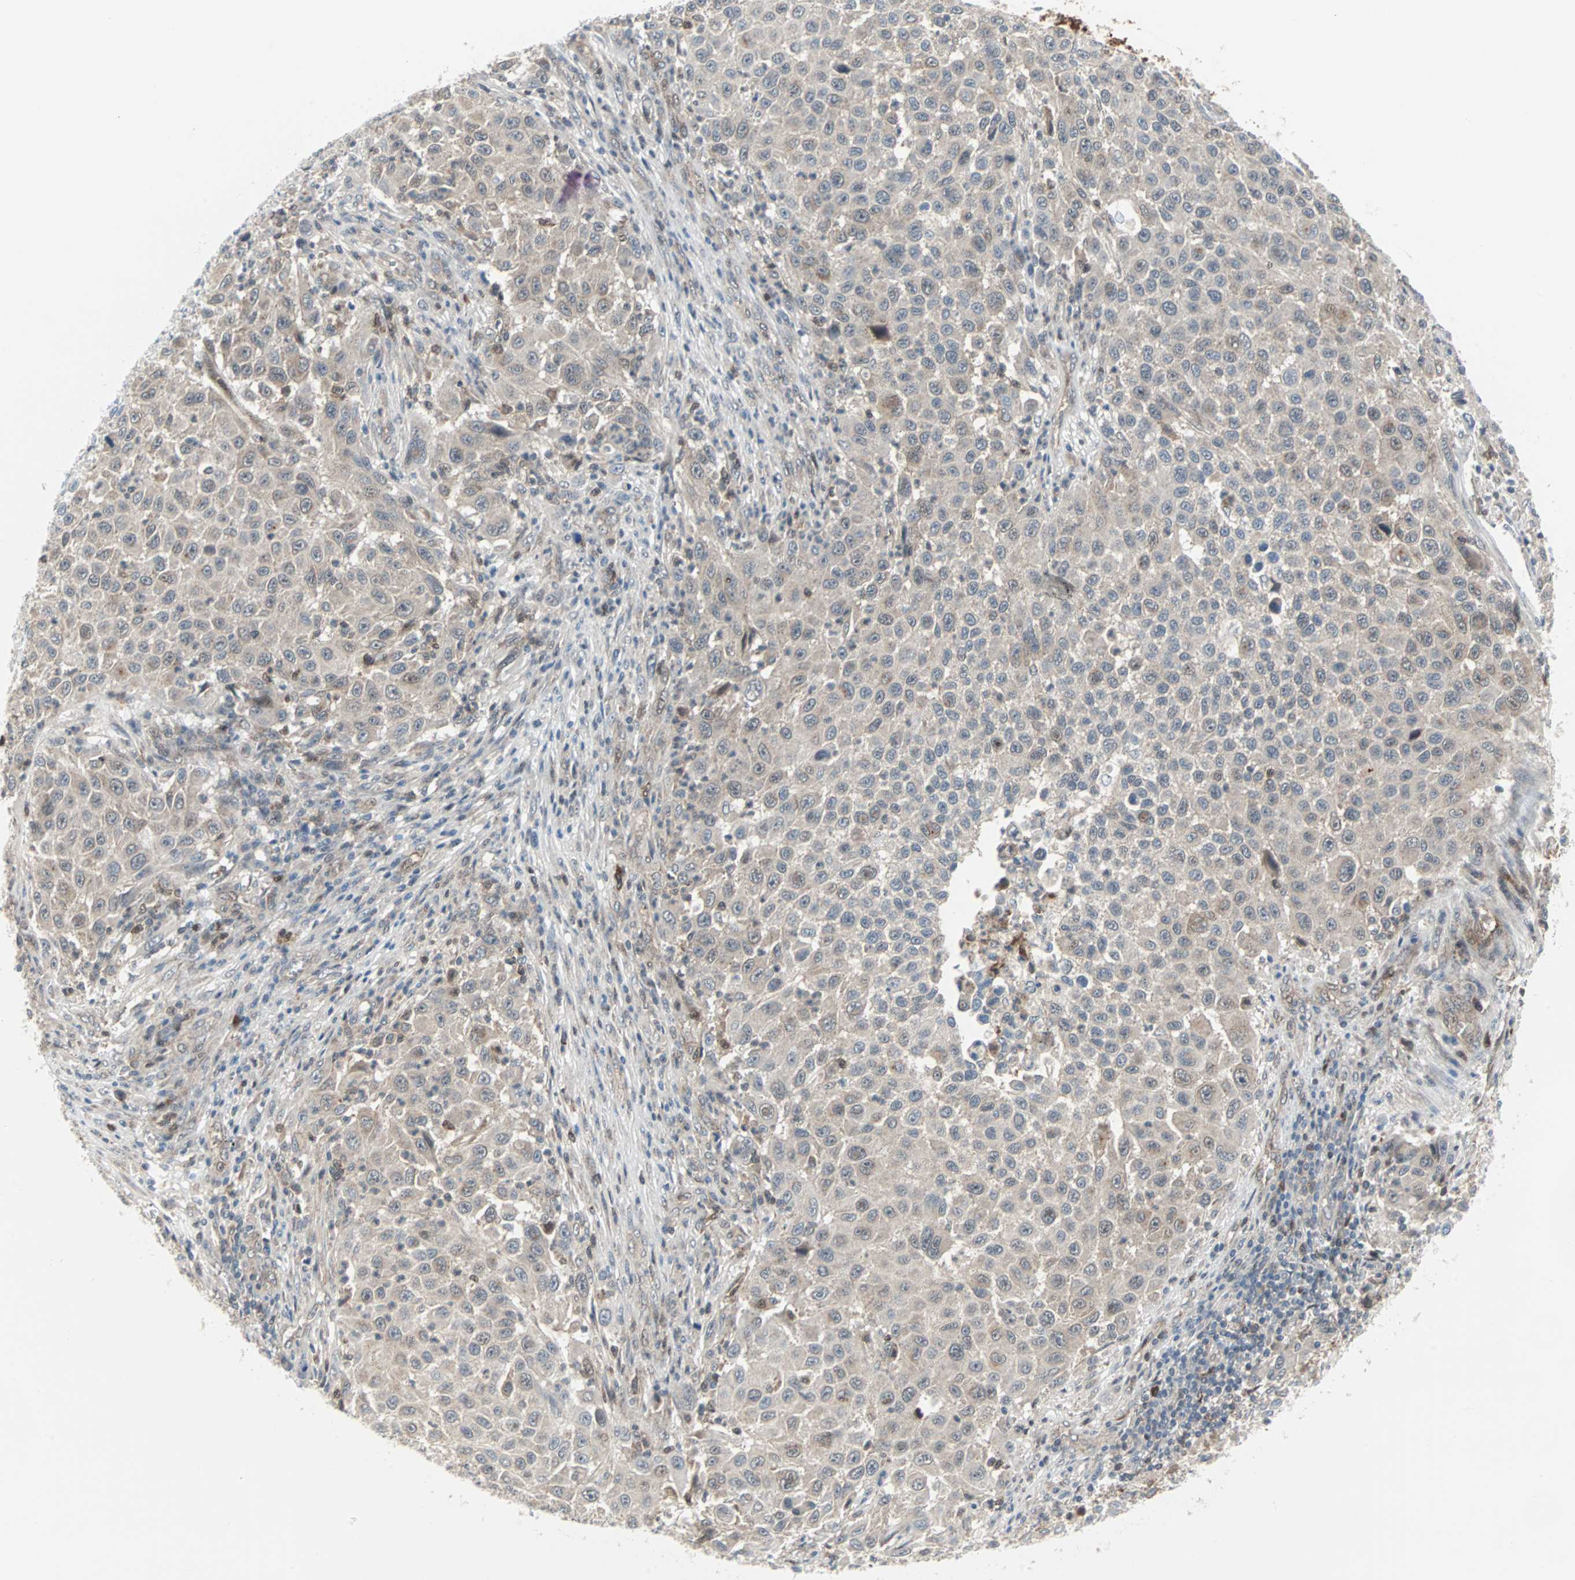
{"staining": {"intensity": "negative", "quantity": "none", "location": "none"}, "tissue": "melanoma", "cell_type": "Tumor cells", "image_type": "cancer", "snomed": [{"axis": "morphology", "description": "Malignant melanoma, Metastatic site"}, {"axis": "topography", "description": "Lymph node"}], "caption": "The IHC micrograph has no significant positivity in tumor cells of melanoma tissue.", "gene": "CASP3", "patient": {"sex": "male", "age": 61}}